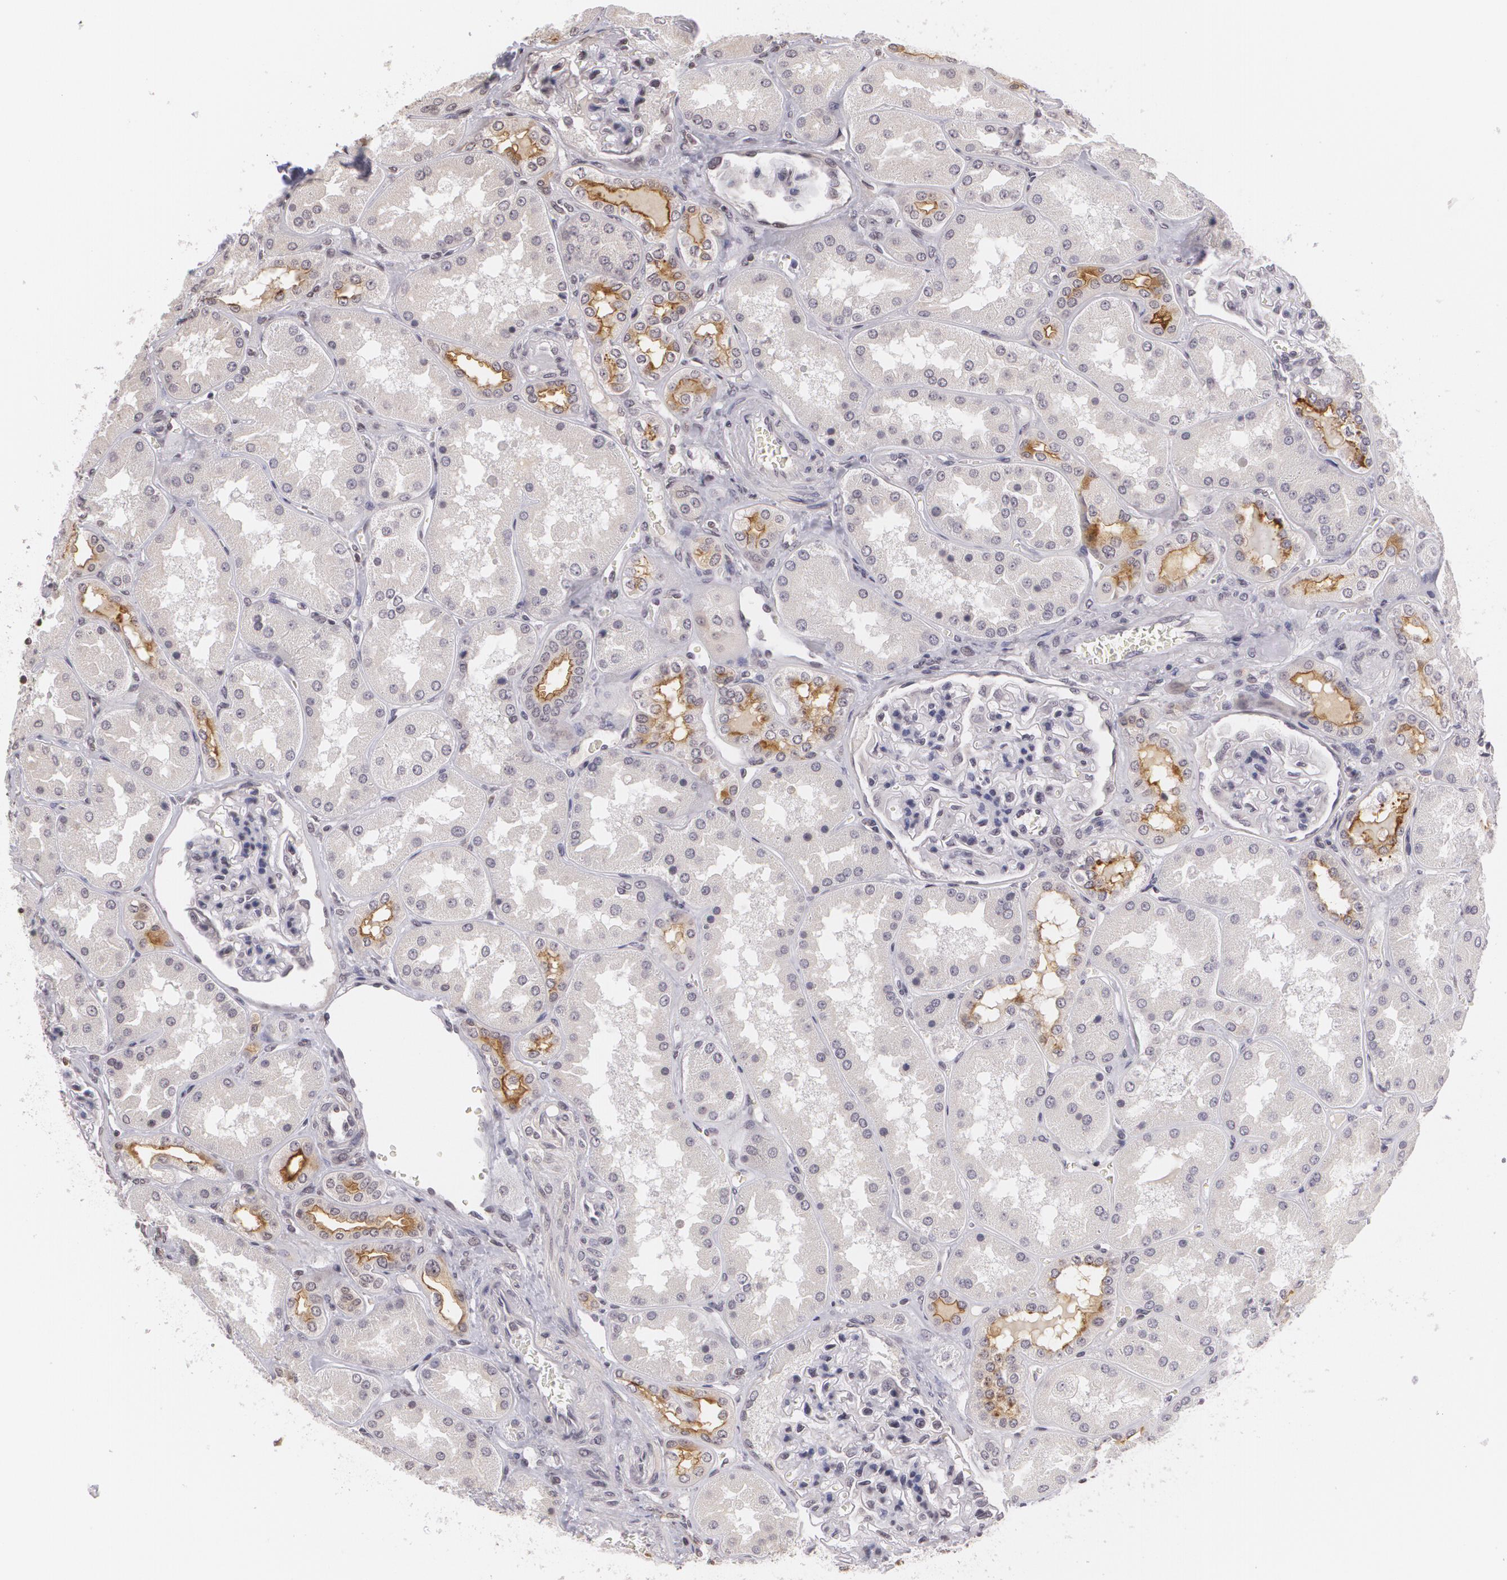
{"staining": {"intensity": "negative", "quantity": "none", "location": "none"}, "tissue": "kidney", "cell_type": "Cells in glomeruli", "image_type": "normal", "snomed": [{"axis": "morphology", "description": "Normal tissue, NOS"}, {"axis": "topography", "description": "Kidney"}], "caption": "The image reveals no staining of cells in glomeruli in benign kidney. (Brightfield microscopy of DAB (3,3'-diaminobenzidine) IHC at high magnification).", "gene": "MUC1", "patient": {"sex": "female", "age": 56}}